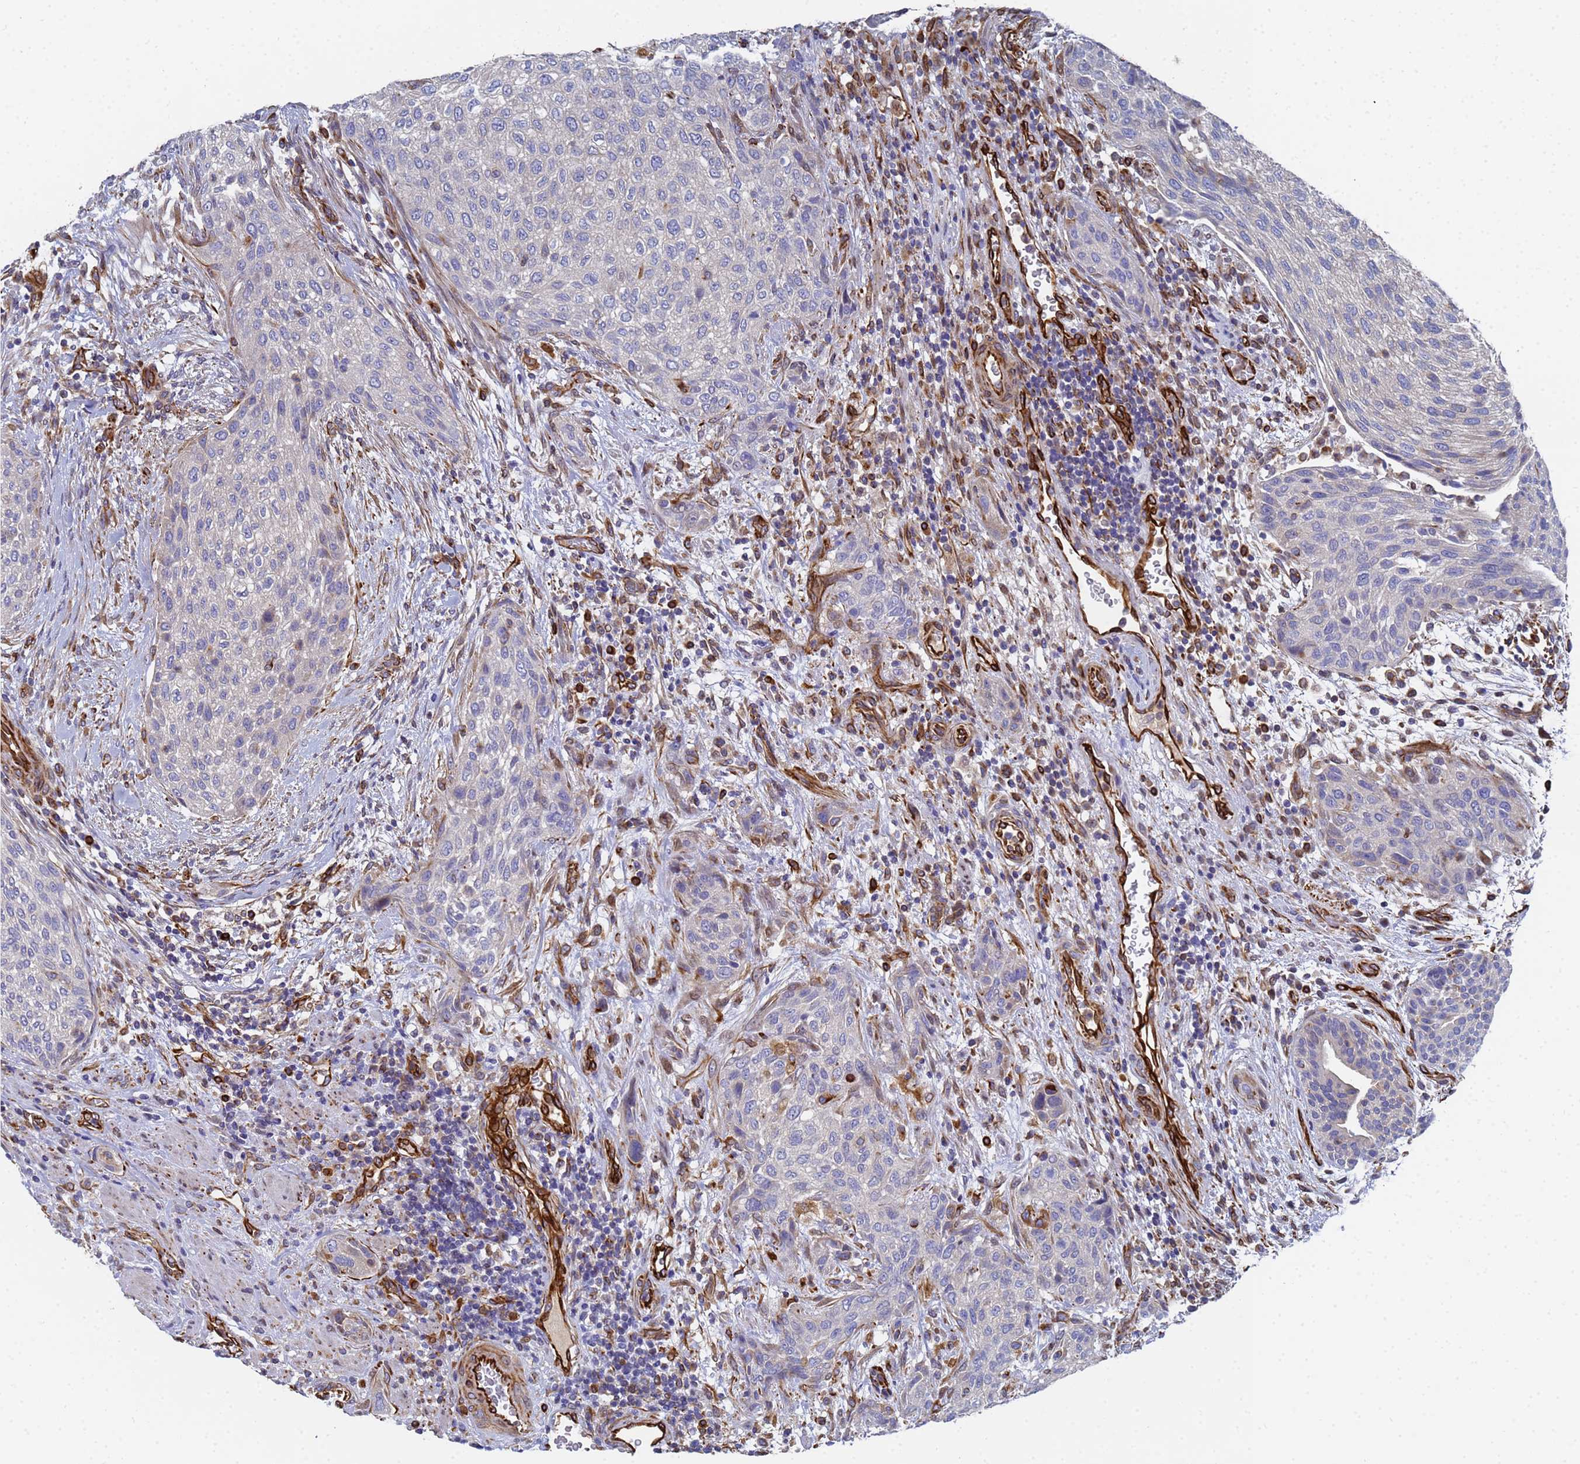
{"staining": {"intensity": "negative", "quantity": "none", "location": "none"}, "tissue": "urothelial cancer", "cell_type": "Tumor cells", "image_type": "cancer", "snomed": [{"axis": "morphology", "description": "Urothelial carcinoma, High grade"}, {"axis": "topography", "description": "Urinary bladder"}], "caption": "The micrograph exhibits no staining of tumor cells in high-grade urothelial carcinoma.", "gene": "SYT13", "patient": {"sex": "male", "age": 35}}